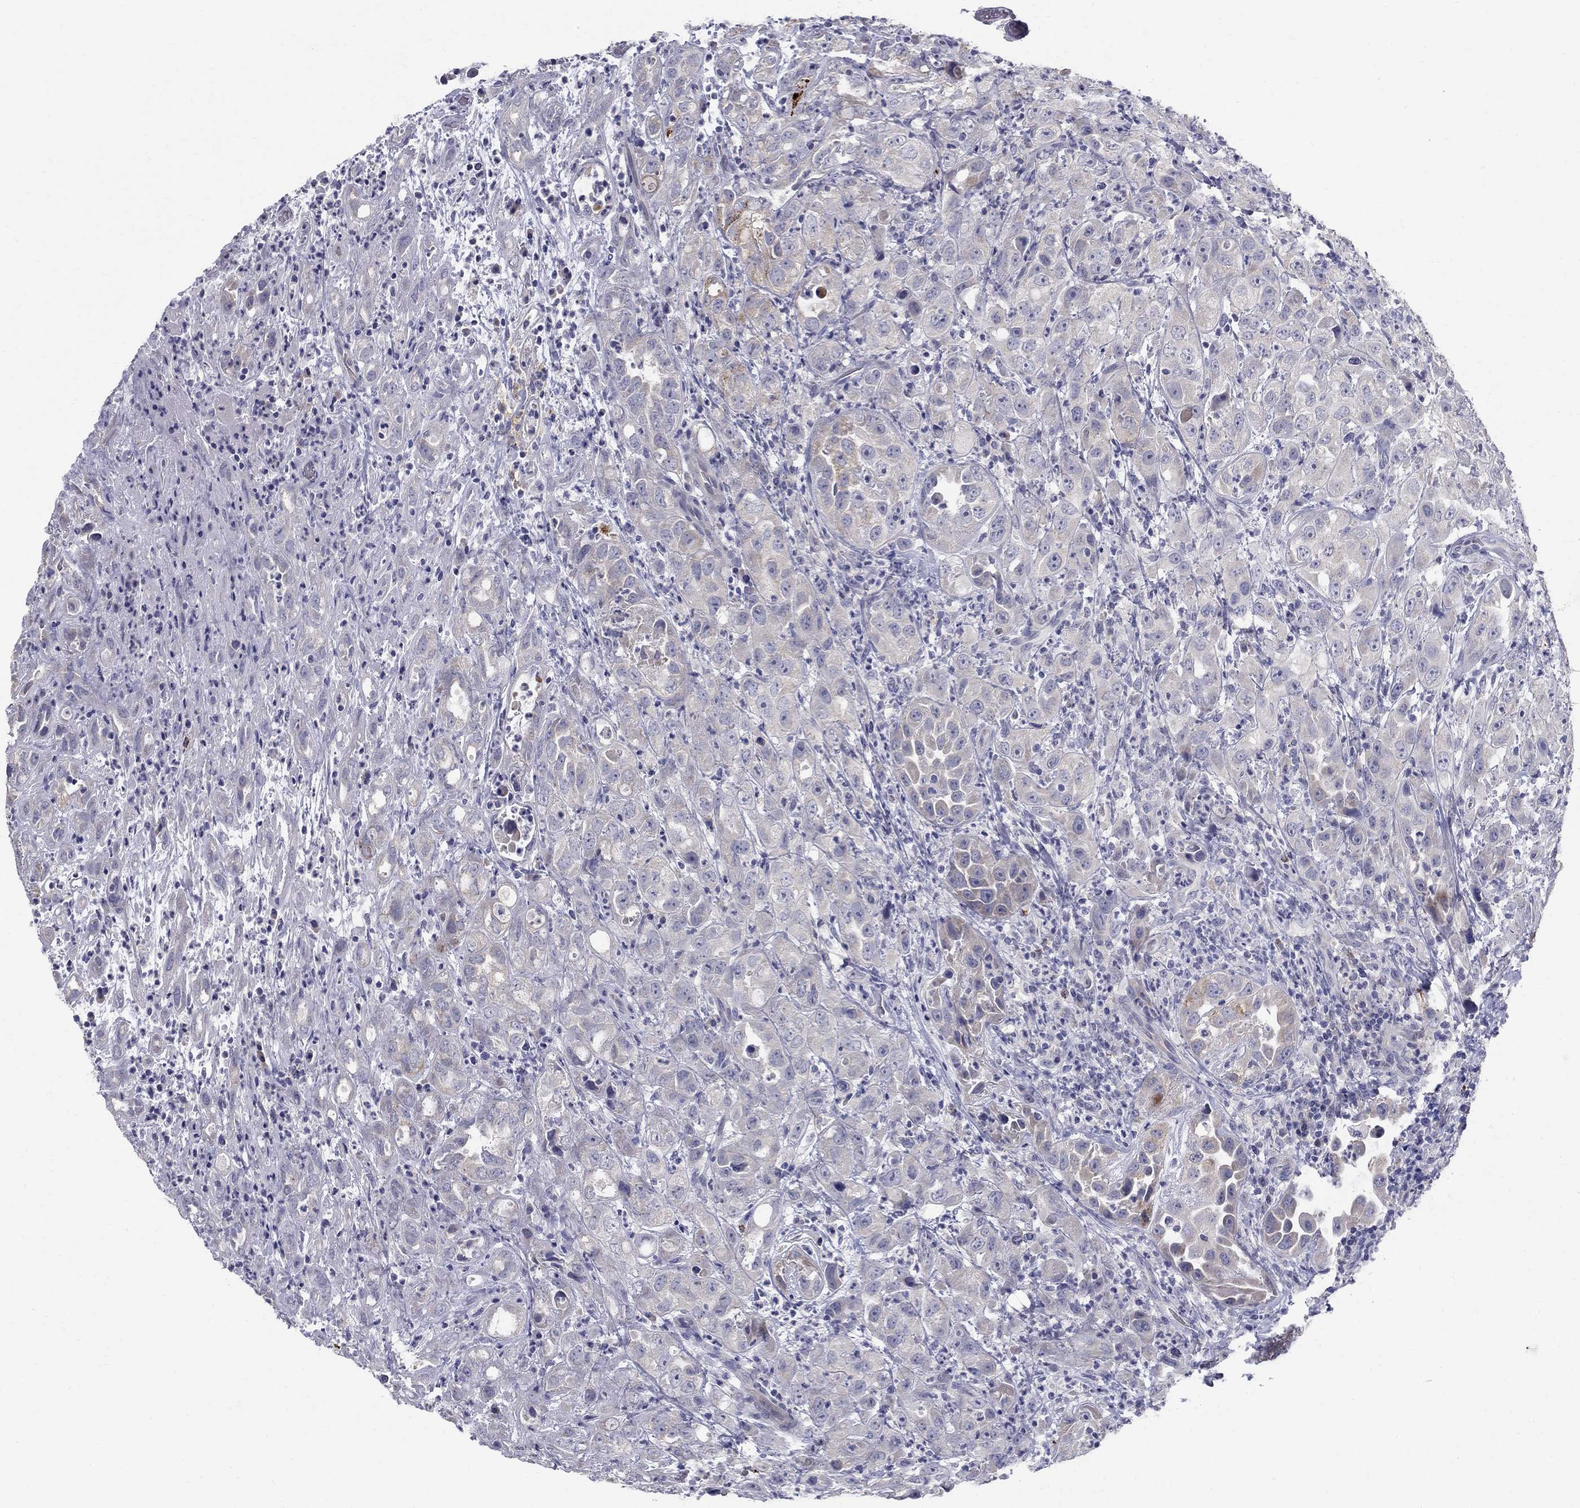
{"staining": {"intensity": "negative", "quantity": "none", "location": "none"}, "tissue": "urothelial cancer", "cell_type": "Tumor cells", "image_type": "cancer", "snomed": [{"axis": "morphology", "description": "Urothelial carcinoma, High grade"}, {"axis": "topography", "description": "Urinary bladder"}], "caption": "Tumor cells are negative for protein expression in human urothelial carcinoma (high-grade).", "gene": "TP53TG5", "patient": {"sex": "female", "age": 41}}